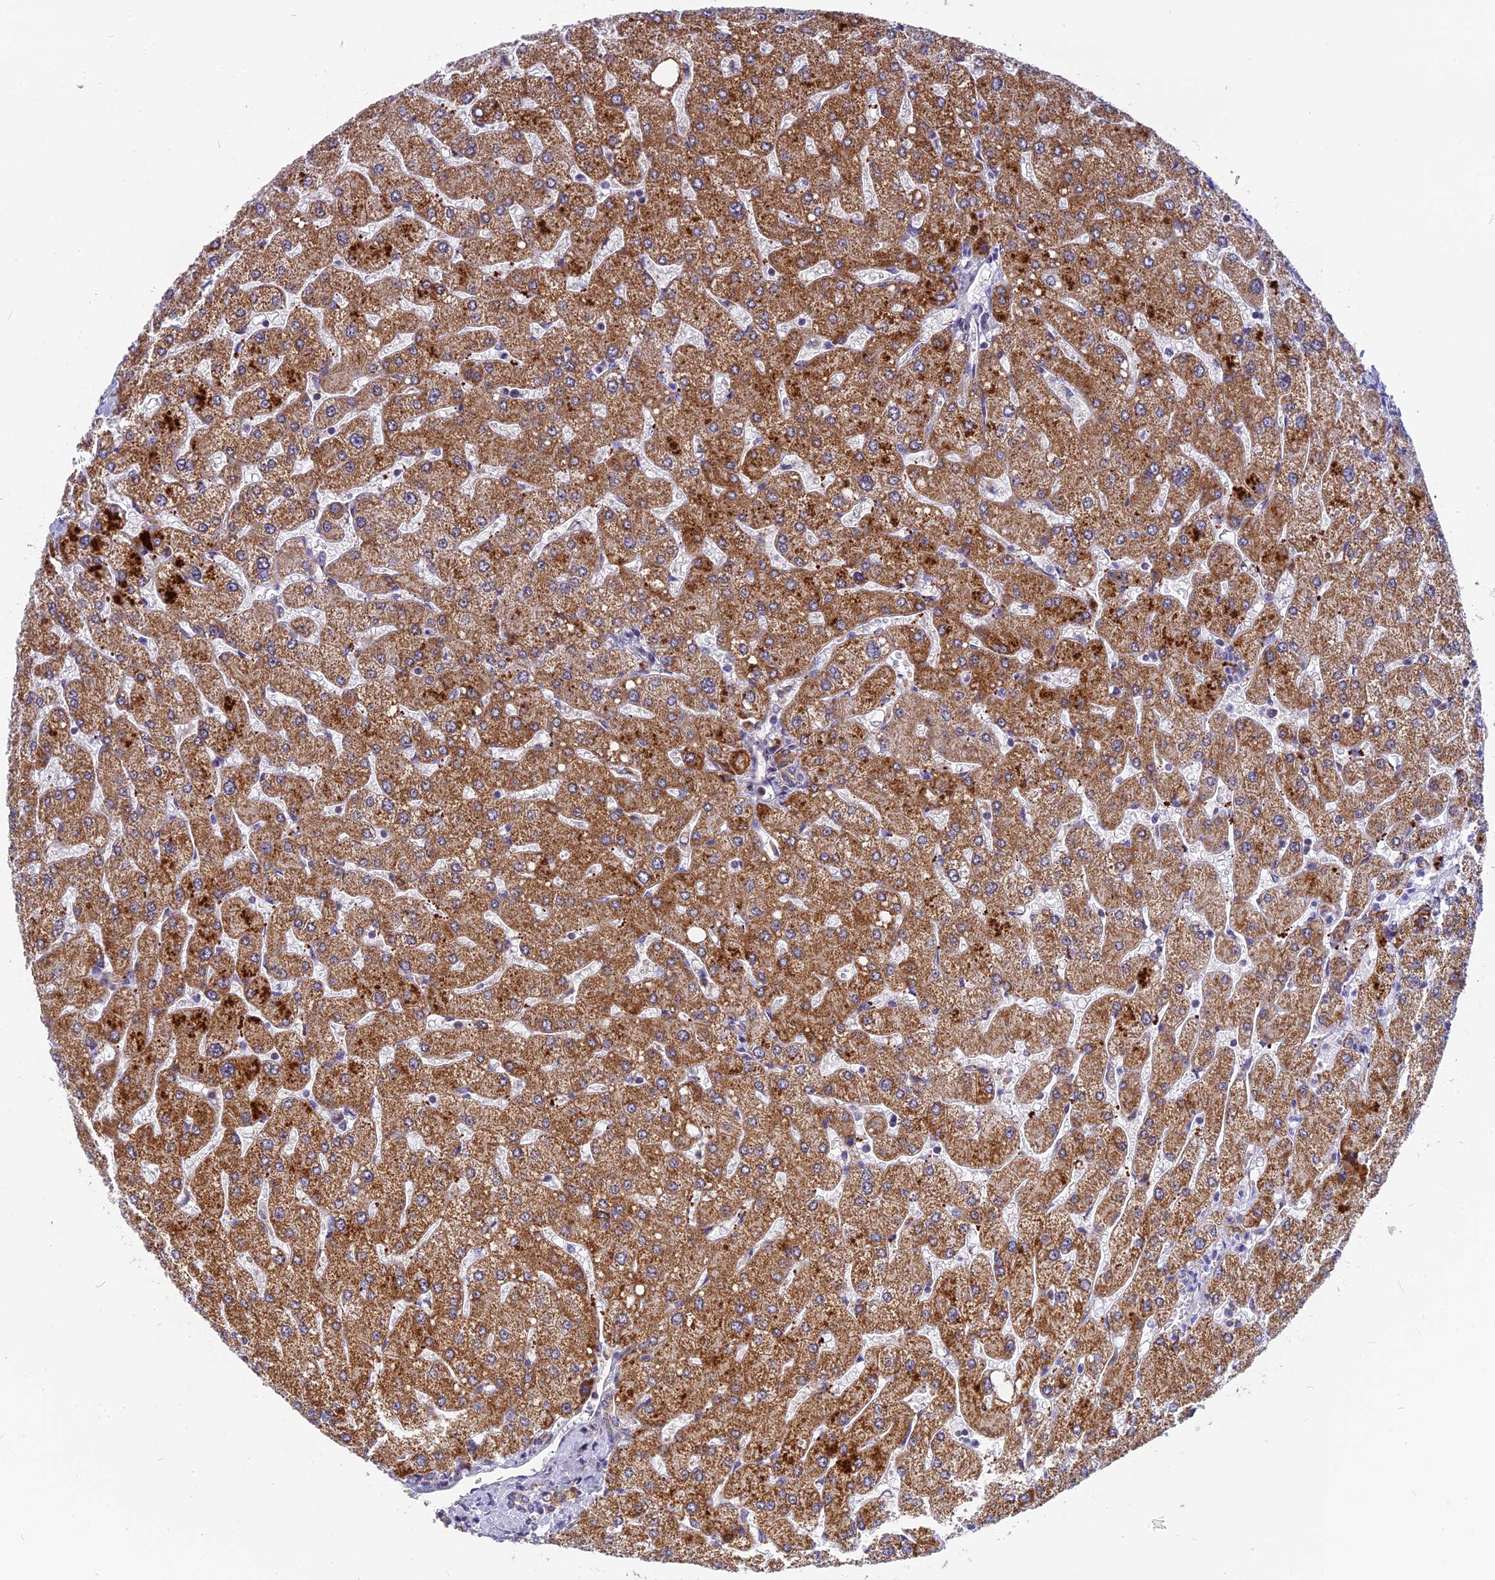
{"staining": {"intensity": "negative", "quantity": "none", "location": "none"}, "tissue": "liver", "cell_type": "Cholangiocytes", "image_type": "normal", "snomed": [{"axis": "morphology", "description": "Normal tissue, NOS"}, {"axis": "topography", "description": "Liver"}], "caption": "A high-resolution photomicrograph shows immunohistochemistry staining of benign liver, which exhibits no significant expression in cholangiocytes. (Brightfield microscopy of DAB immunohistochemistry at high magnification).", "gene": "CMC1", "patient": {"sex": "male", "age": 55}}